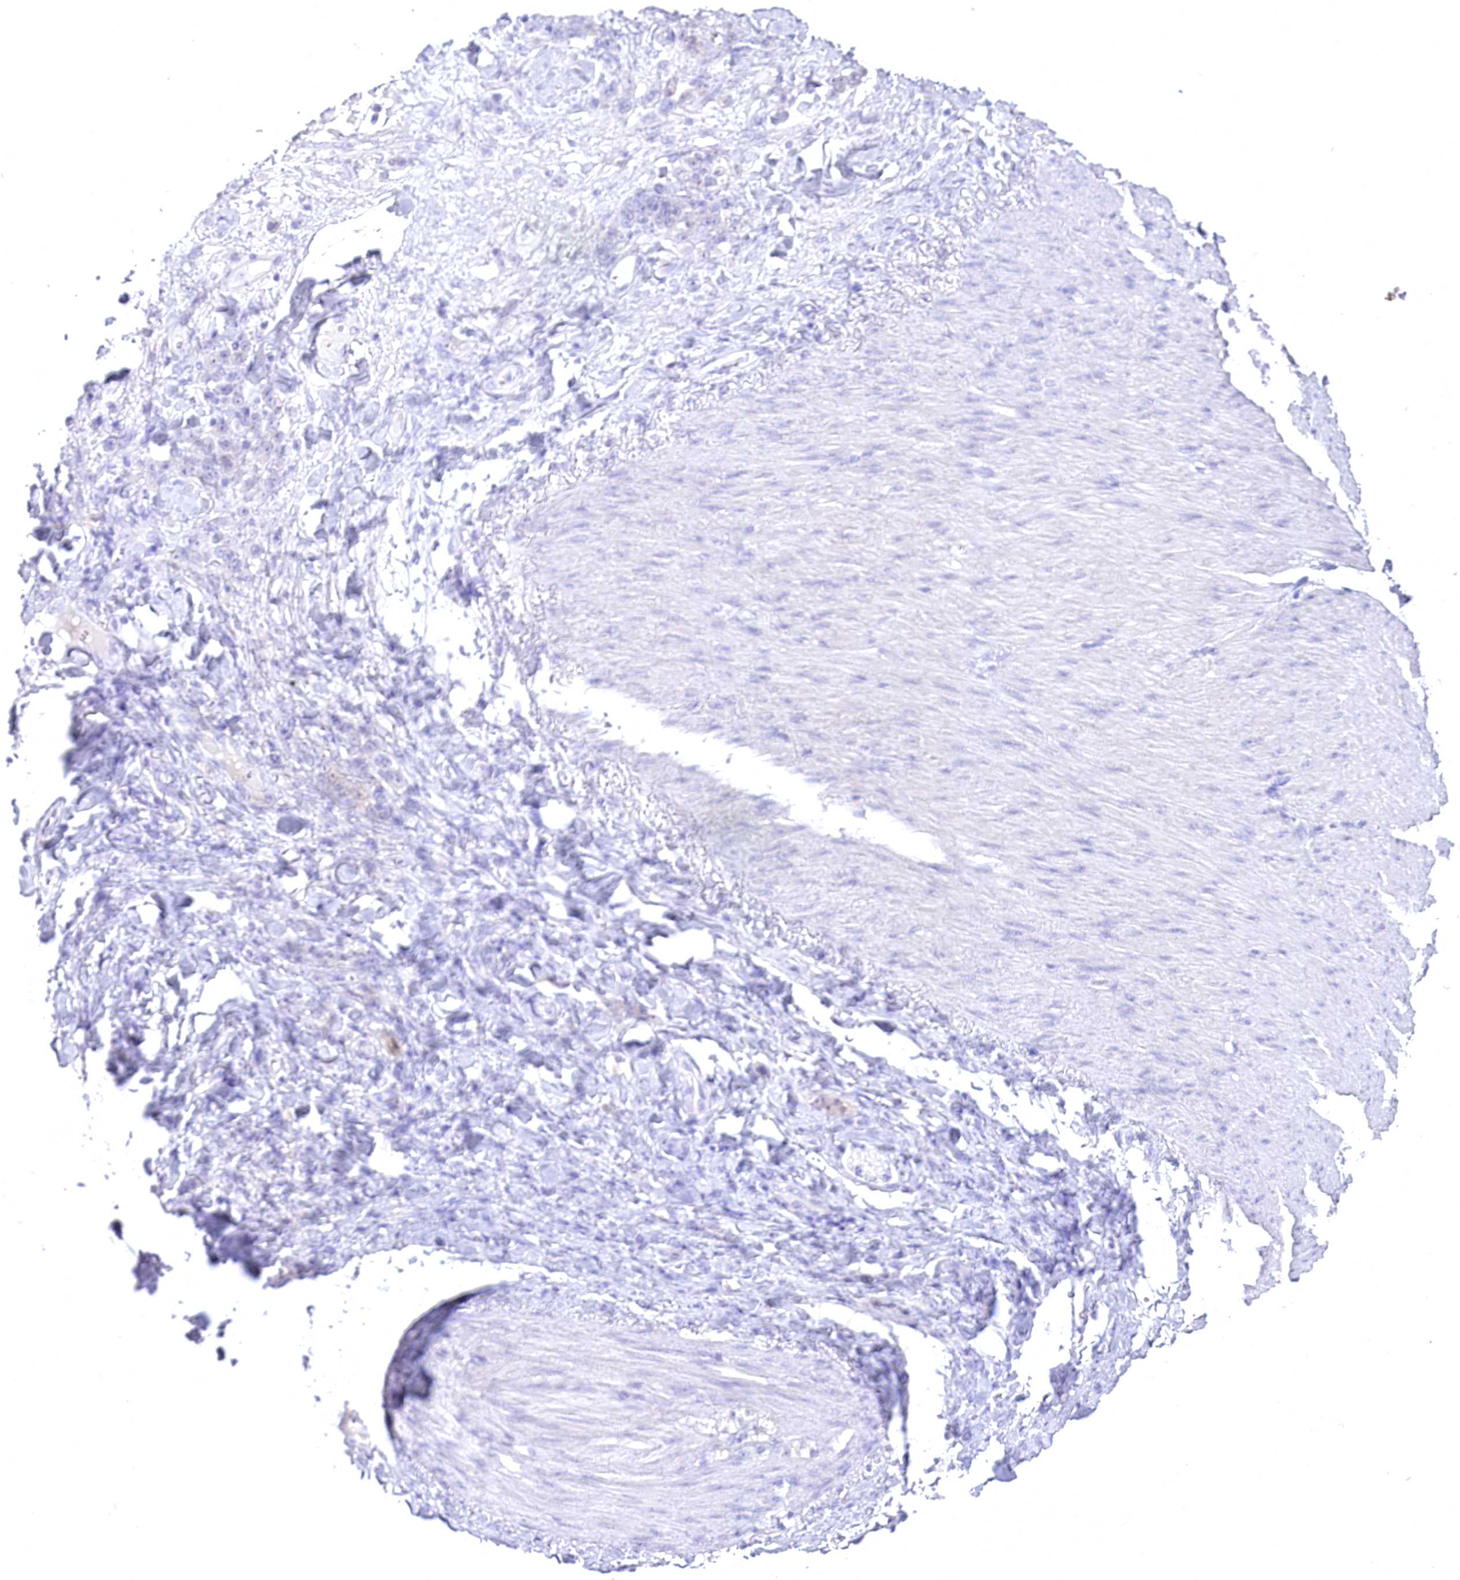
{"staining": {"intensity": "negative", "quantity": "none", "location": "none"}, "tissue": "stomach cancer", "cell_type": "Tumor cells", "image_type": "cancer", "snomed": [{"axis": "morphology", "description": "Normal tissue, NOS"}, {"axis": "morphology", "description": "Adenocarcinoma, NOS"}, {"axis": "topography", "description": "Stomach"}], "caption": "A high-resolution histopathology image shows immunohistochemistry (IHC) staining of stomach adenocarcinoma, which displays no significant staining in tumor cells. Brightfield microscopy of immunohistochemistry (IHC) stained with DAB (brown) and hematoxylin (blue), captured at high magnification.", "gene": "PBLD", "patient": {"sex": "male", "age": 82}}